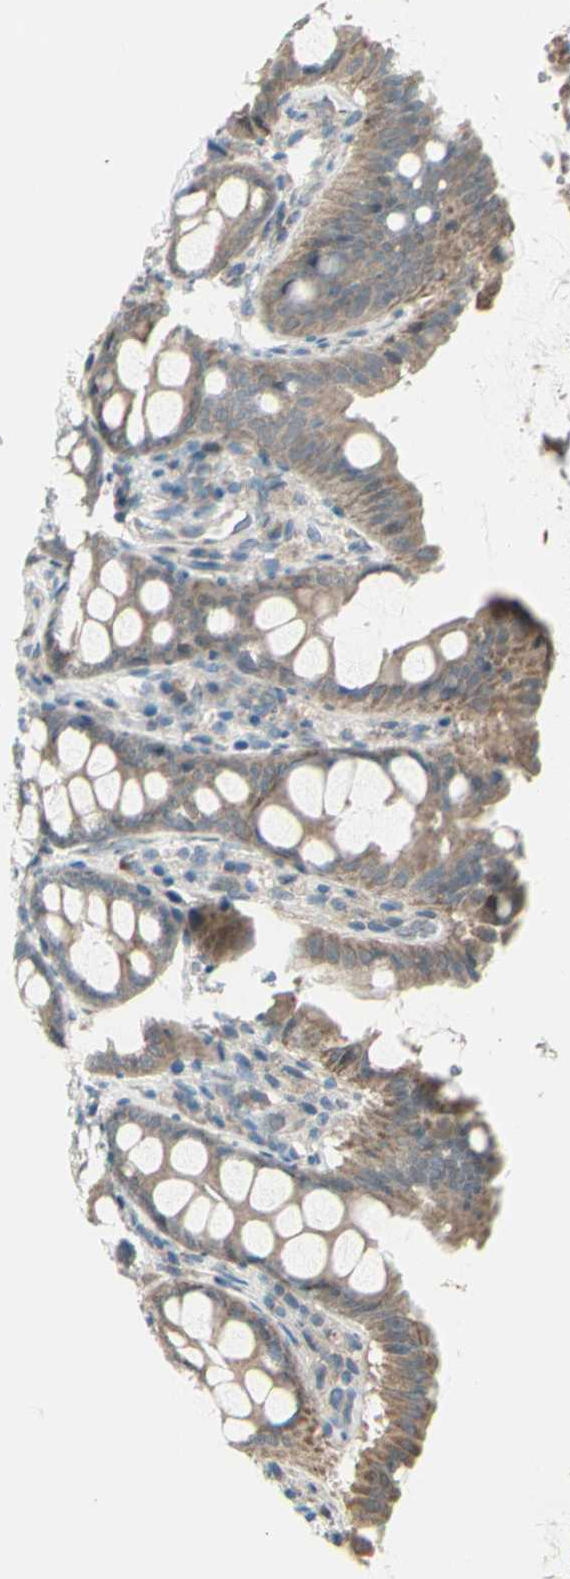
{"staining": {"intensity": "weak", "quantity": ">75%", "location": "cytoplasmic/membranous"}, "tissue": "colon", "cell_type": "Endothelial cells", "image_type": "normal", "snomed": [{"axis": "morphology", "description": "Normal tissue, NOS"}, {"axis": "topography", "description": "Colon"}], "caption": "IHC of unremarkable human colon demonstrates low levels of weak cytoplasmic/membranous expression in approximately >75% of endothelial cells. (Stains: DAB in brown, nuclei in blue, Microscopy: brightfield microscopy at high magnification).", "gene": "NAXD", "patient": {"sex": "female", "age": 61}}